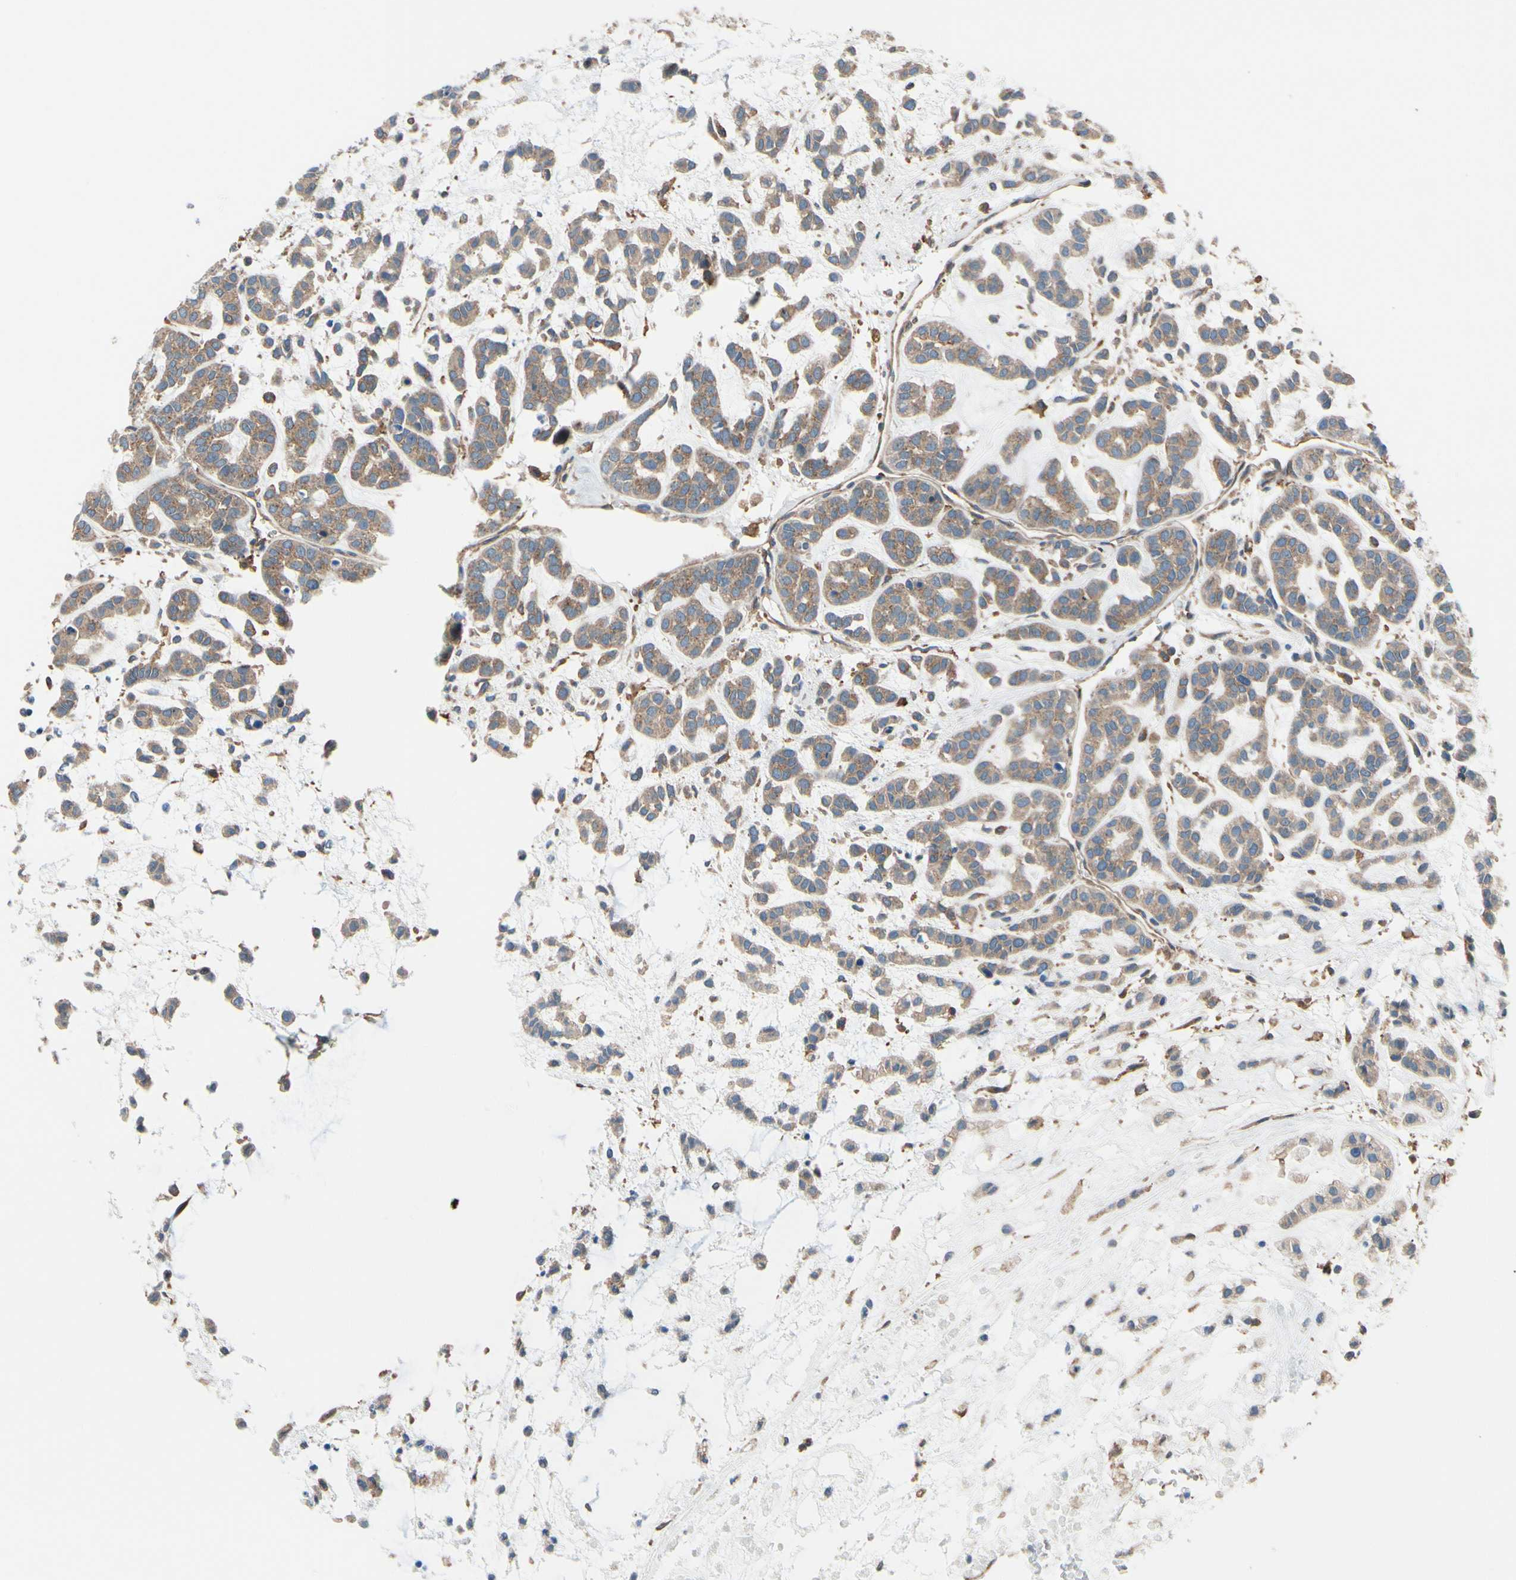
{"staining": {"intensity": "weak", "quantity": "25%-75%", "location": "cytoplasmic/membranous"}, "tissue": "head and neck cancer", "cell_type": "Tumor cells", "image_type": "cancer", "snomed": [{"axis": "morphology", "description": "Adenocarcinoma, NOS"}, {"axis": "morphology", "description": "Adenoma, NOS"}, {"axis": "topography", "description": "Head-Neck"}], "caption": "Head and neck cancer stained for a protein reveals weak cytoplasmic/membranous positivity in tumor cells.", "gene": "EPS15", "patient": {"sex": "female", "age": 55}}